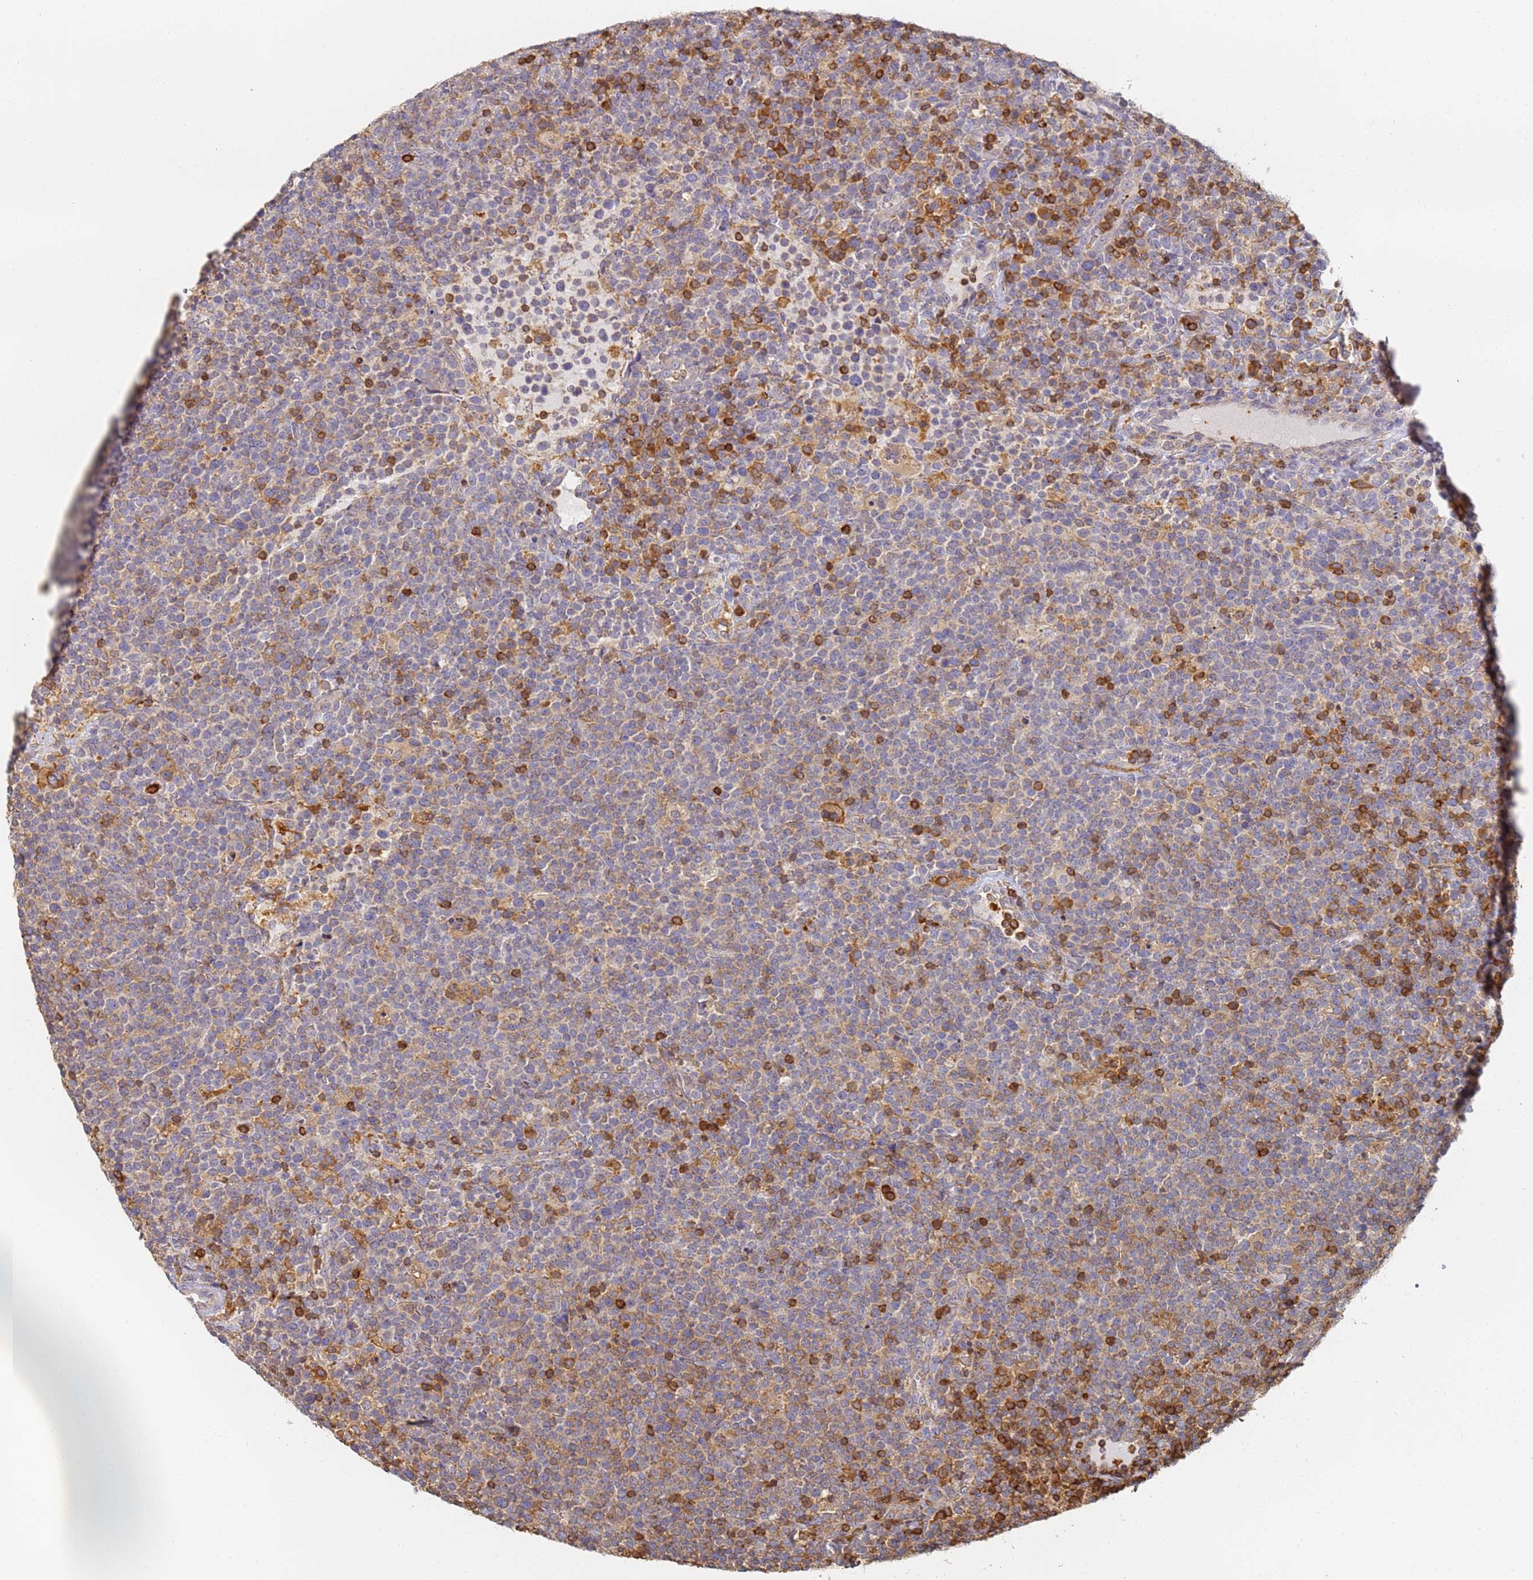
{"staining": {"intensity": "strong", "quantity": "<25%", "location": "cytoplasmic/membranous"}, "tissue": "lymphoma", "cell_type": "Tumor cells", "image_type": "cancer", "snomed": [{"axis": "morphology", "description": "Malignant lymphoma, non-Hodgkin's type, High grade"}, {"axis": "topography", "description": "Lymph node"}], "caption": "High-grade malignant lymphoma, non-Hodgkin's type was stained to show a protein in brown. There is medium levels of strong cytoplasmic/membranous staining in approximately <25% of tumor cells.", "gene": "BIN2", "patient": {"sex": "male", "age": 61}}